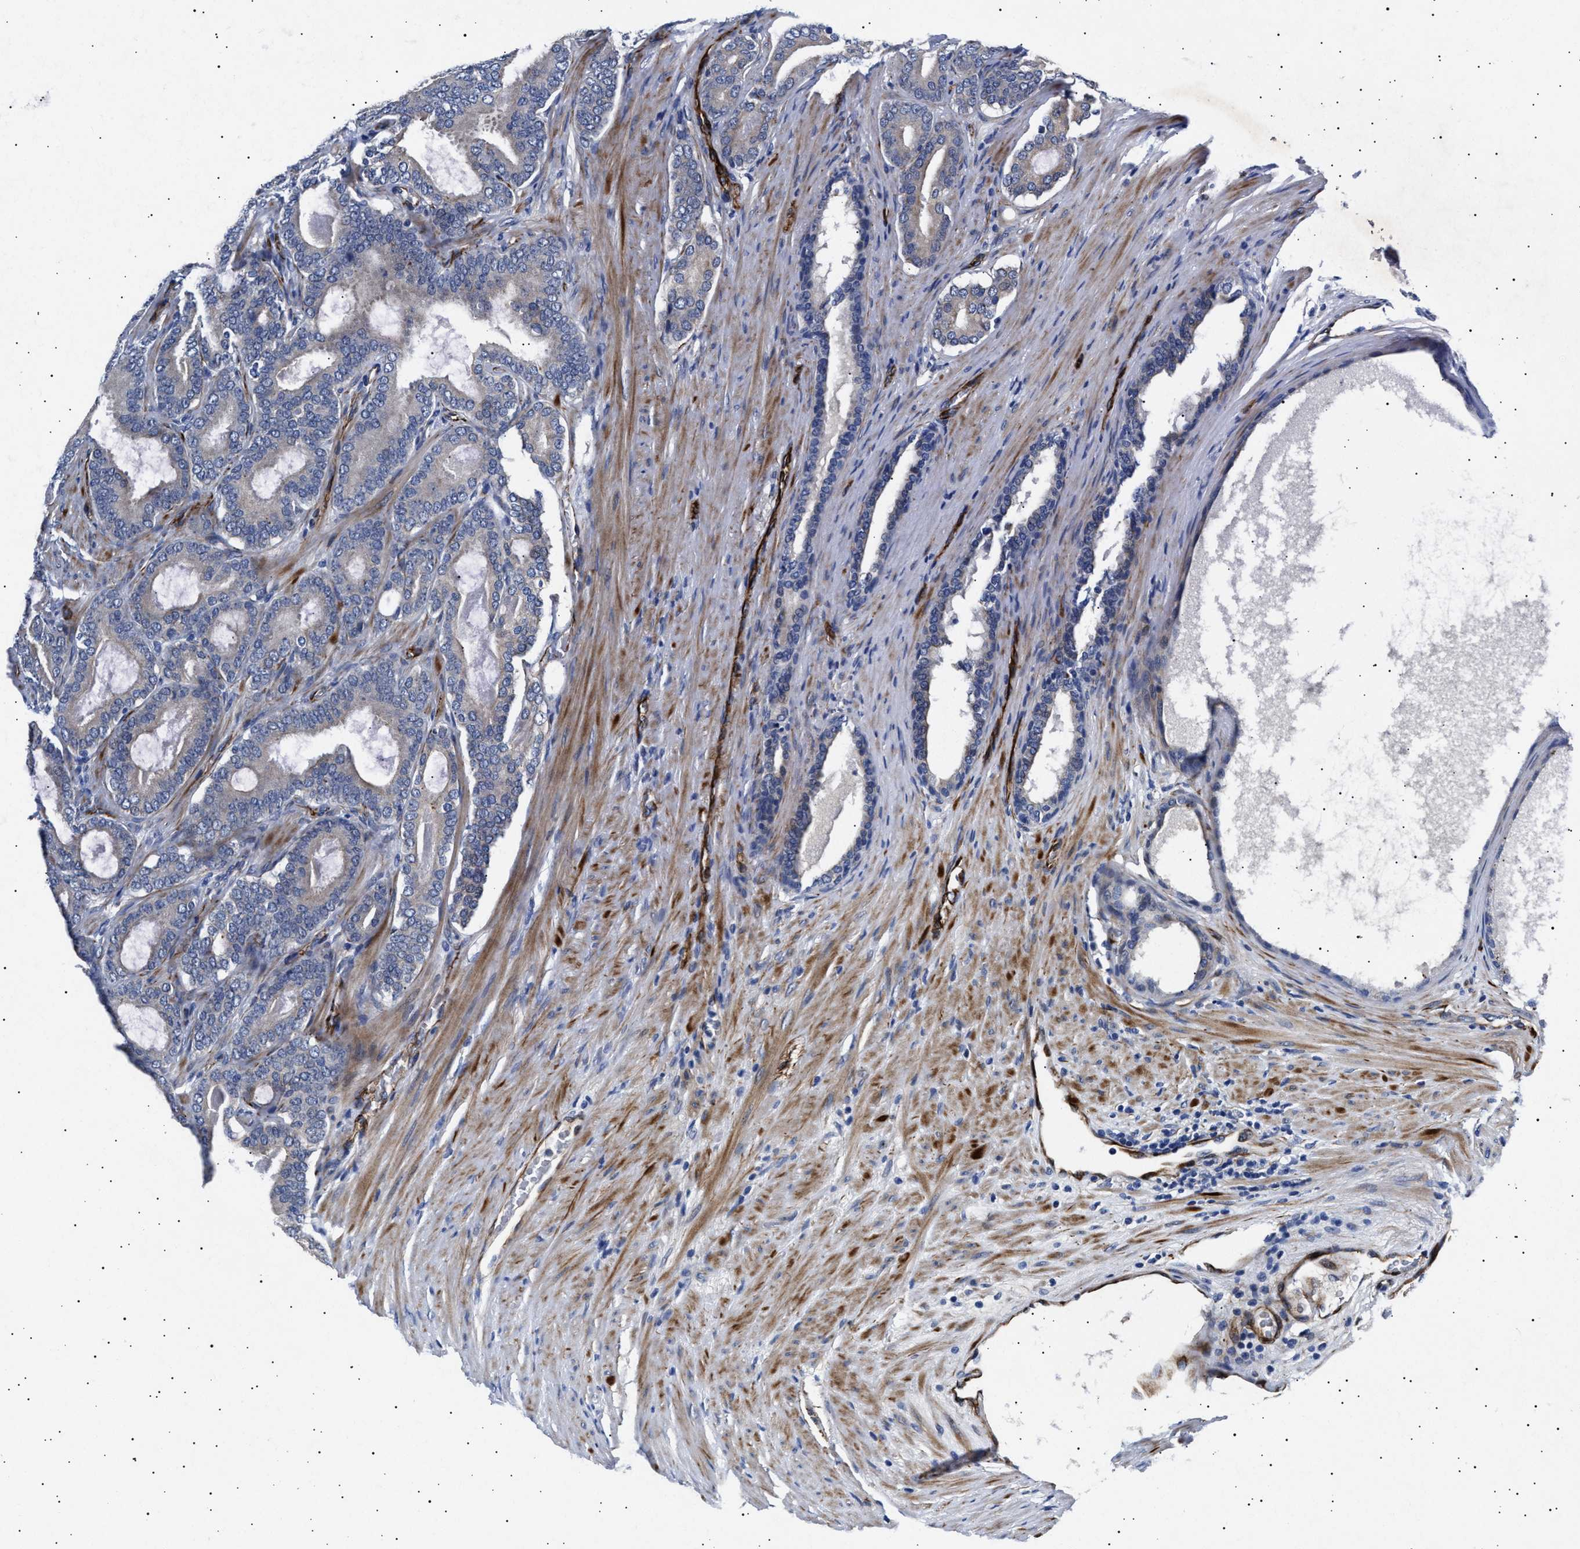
{"staining": {"intensity": "negative", "quantity": "none", "location": "none"}, "tissue": "prostate cancer", "cell_type": "Tumor cells", "image_type": "cancer", "snomed": [{"axis": "morphology", "description": "Adenocarcinoma, High grade"}, {"axis": "topography", "description": "Prostate"}], "caption": "Immunohistochemistry (IHC) image of prostate cancer stained for a protein (brown), which exhibits no staining in tumor cells.", "gene": "OLFML2A", "patient": {"sex": "male", "age": 60}}